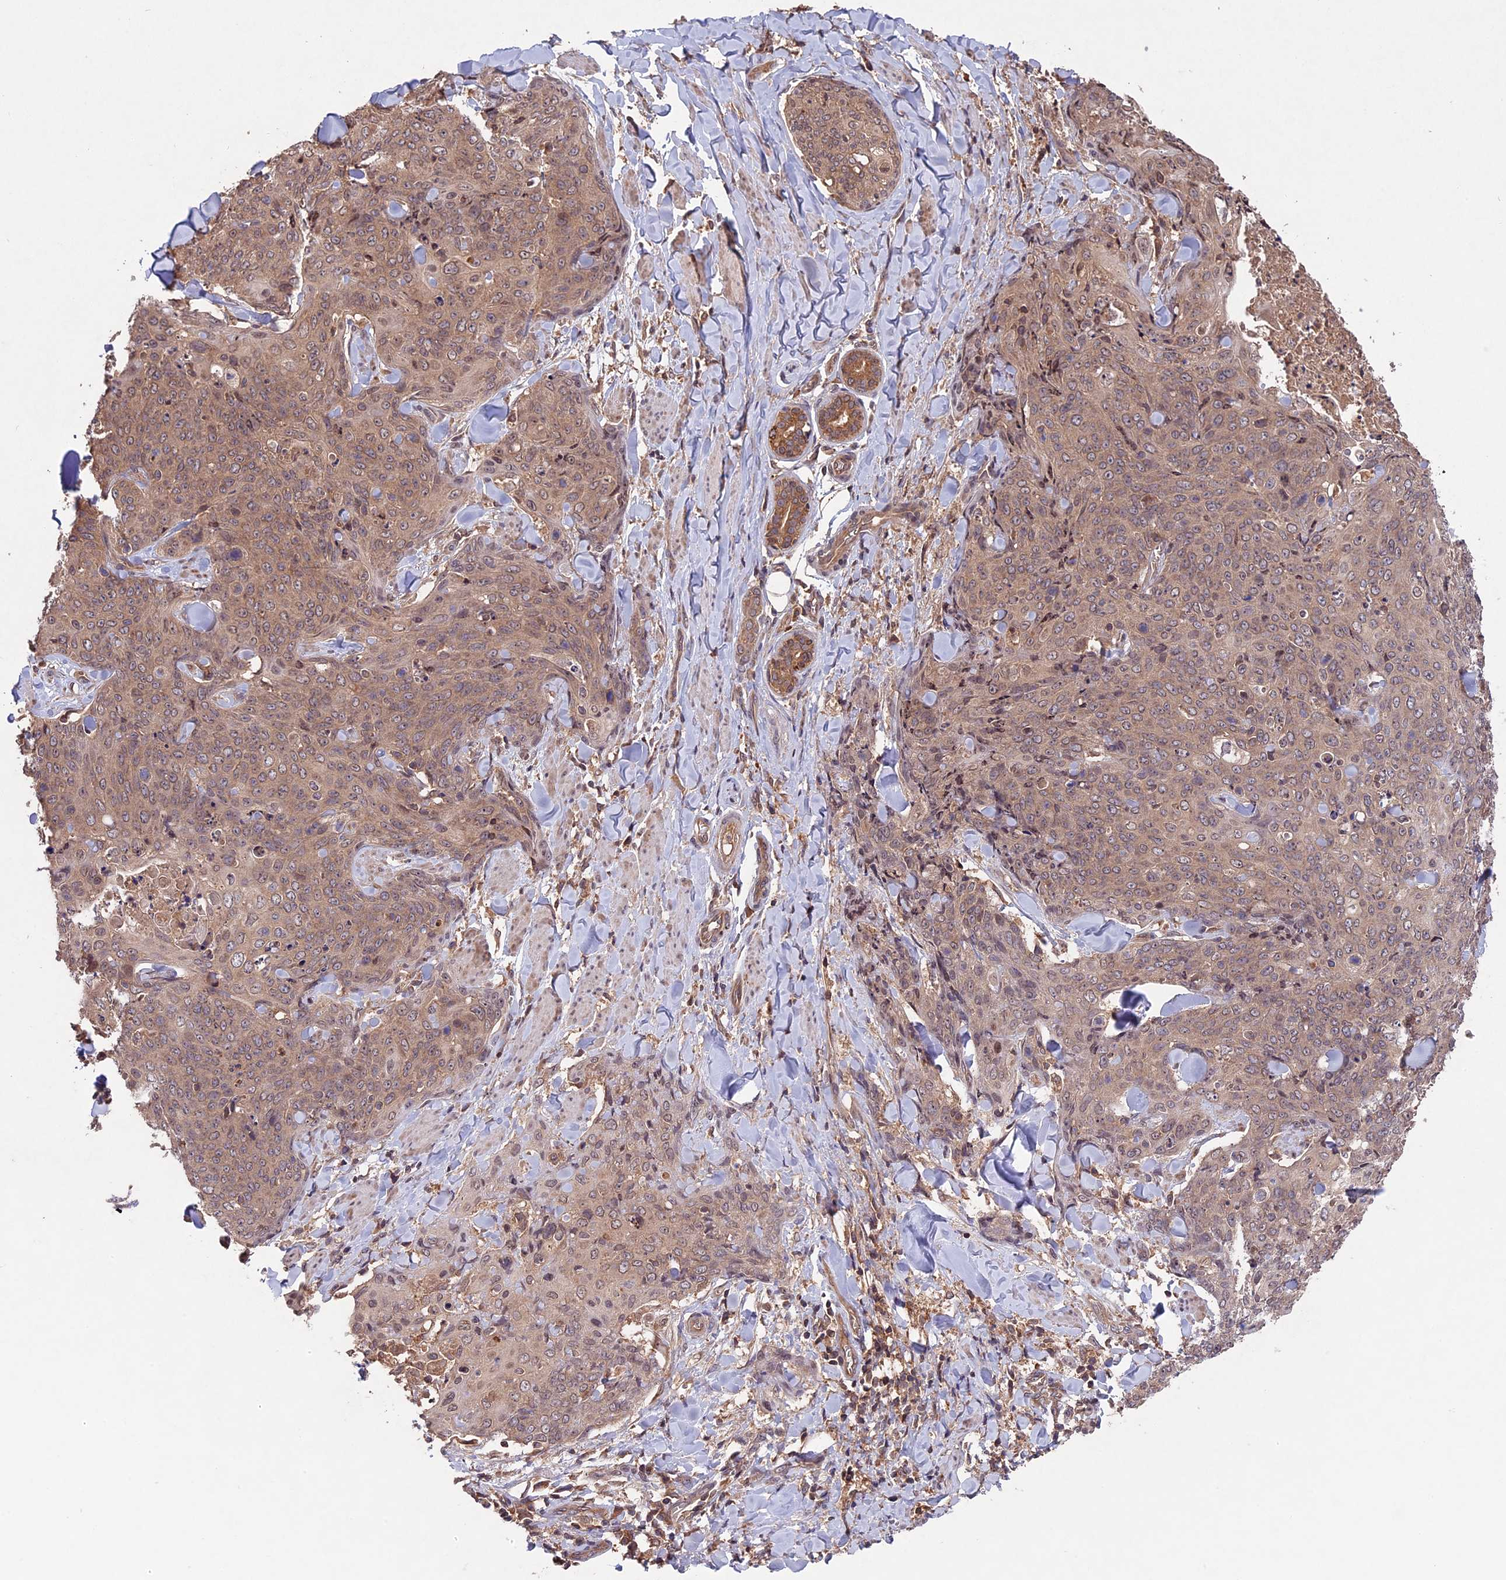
{"staining": {"intensity": "moderate", "quantity": ">75%", "location": "cytoplasmic/membranous"}, "tissue": "skin cancer", "cell_type": "Tumor cells", "image_type": "cancer", "snomed": [{"axis": "morphology", "description": "Squamous cell carcinoma, NOS"}, {"axis": "topography", "description": "Skin"}, {"axis": "topography", "description": "Vulva"}], "caption": "Skin squamous cell carcinoma was stained to show a protein in brown. There is medium levels of moderate cytoplasmic/membranous expression in approximately >75% of tumor cells.", "gene": "CHAC1", "patient": {"sex": "female", "age": 85}}